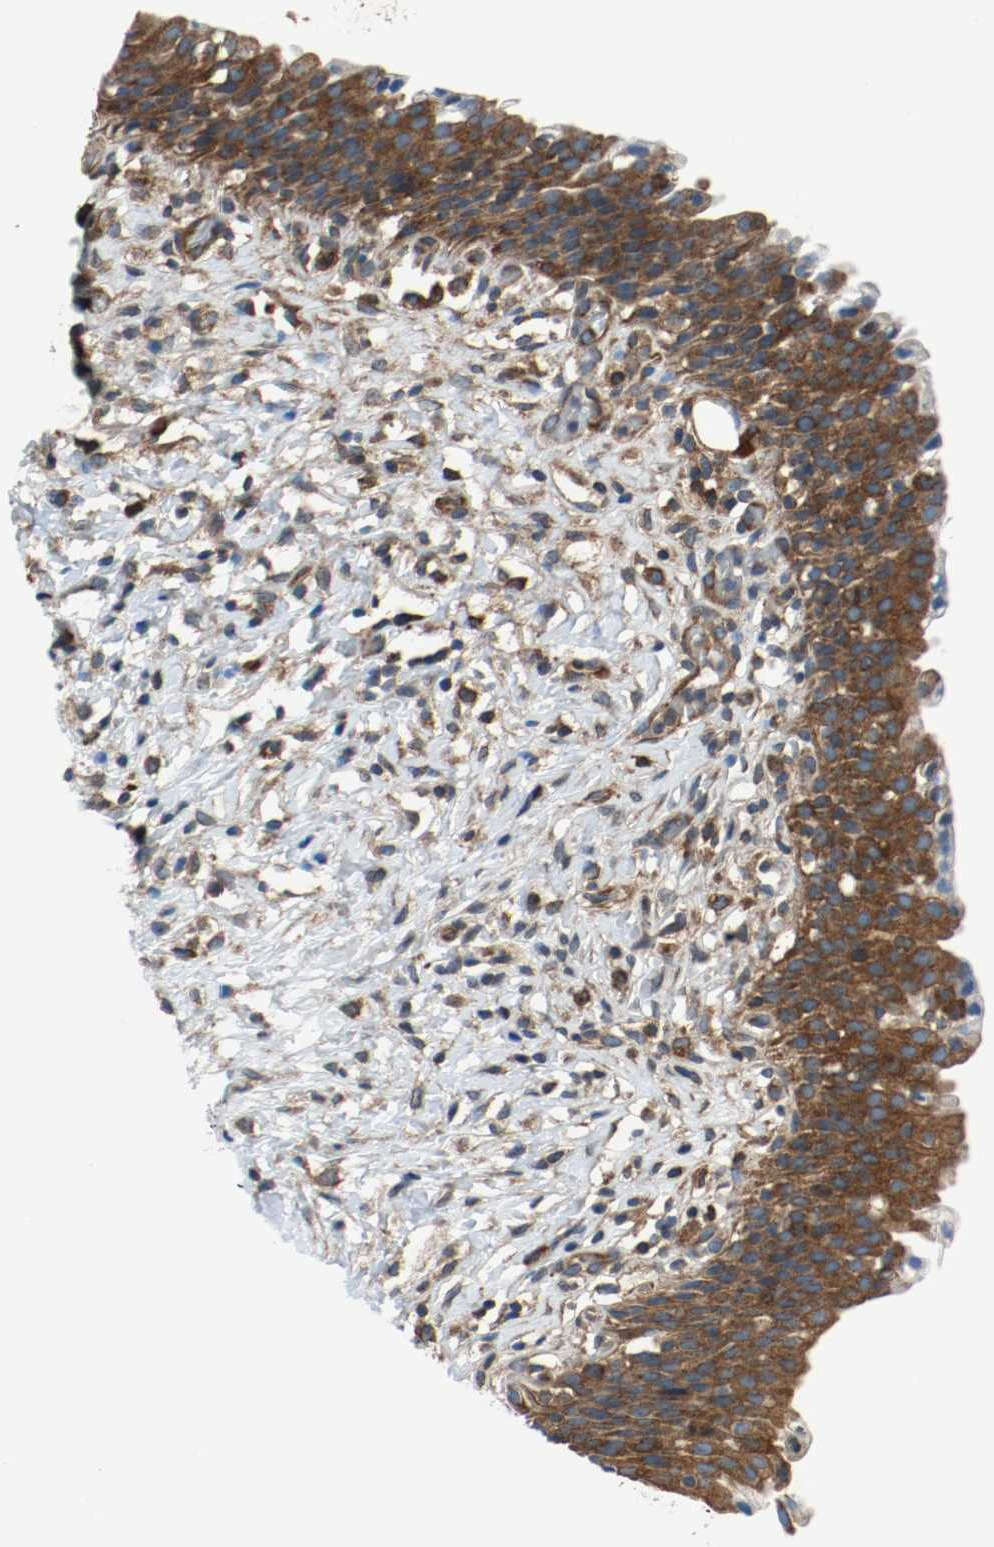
{"staining": {"intensity": "strong", "quantity": ">75%", "location": "cytoplasmic/membranous"}, "tissue": "urinary bladder", "cell_type": "Urothelial cells", "image_type": "normal", "snomed": [{"axis": "morphology", "description": "Normal tissue, NOS"}, {"axis": "topography", "description": "Urinary bladder"}], "caption": "Urinary bladder stained for a protein shows strong cytoplasmic/membranous positivity in urothelial cells. (brown staining indicates protein expression, while blue staining denotes nuclei).", "gene": "TUBA3D", "patient": {"sex": "male", "age": 51}}